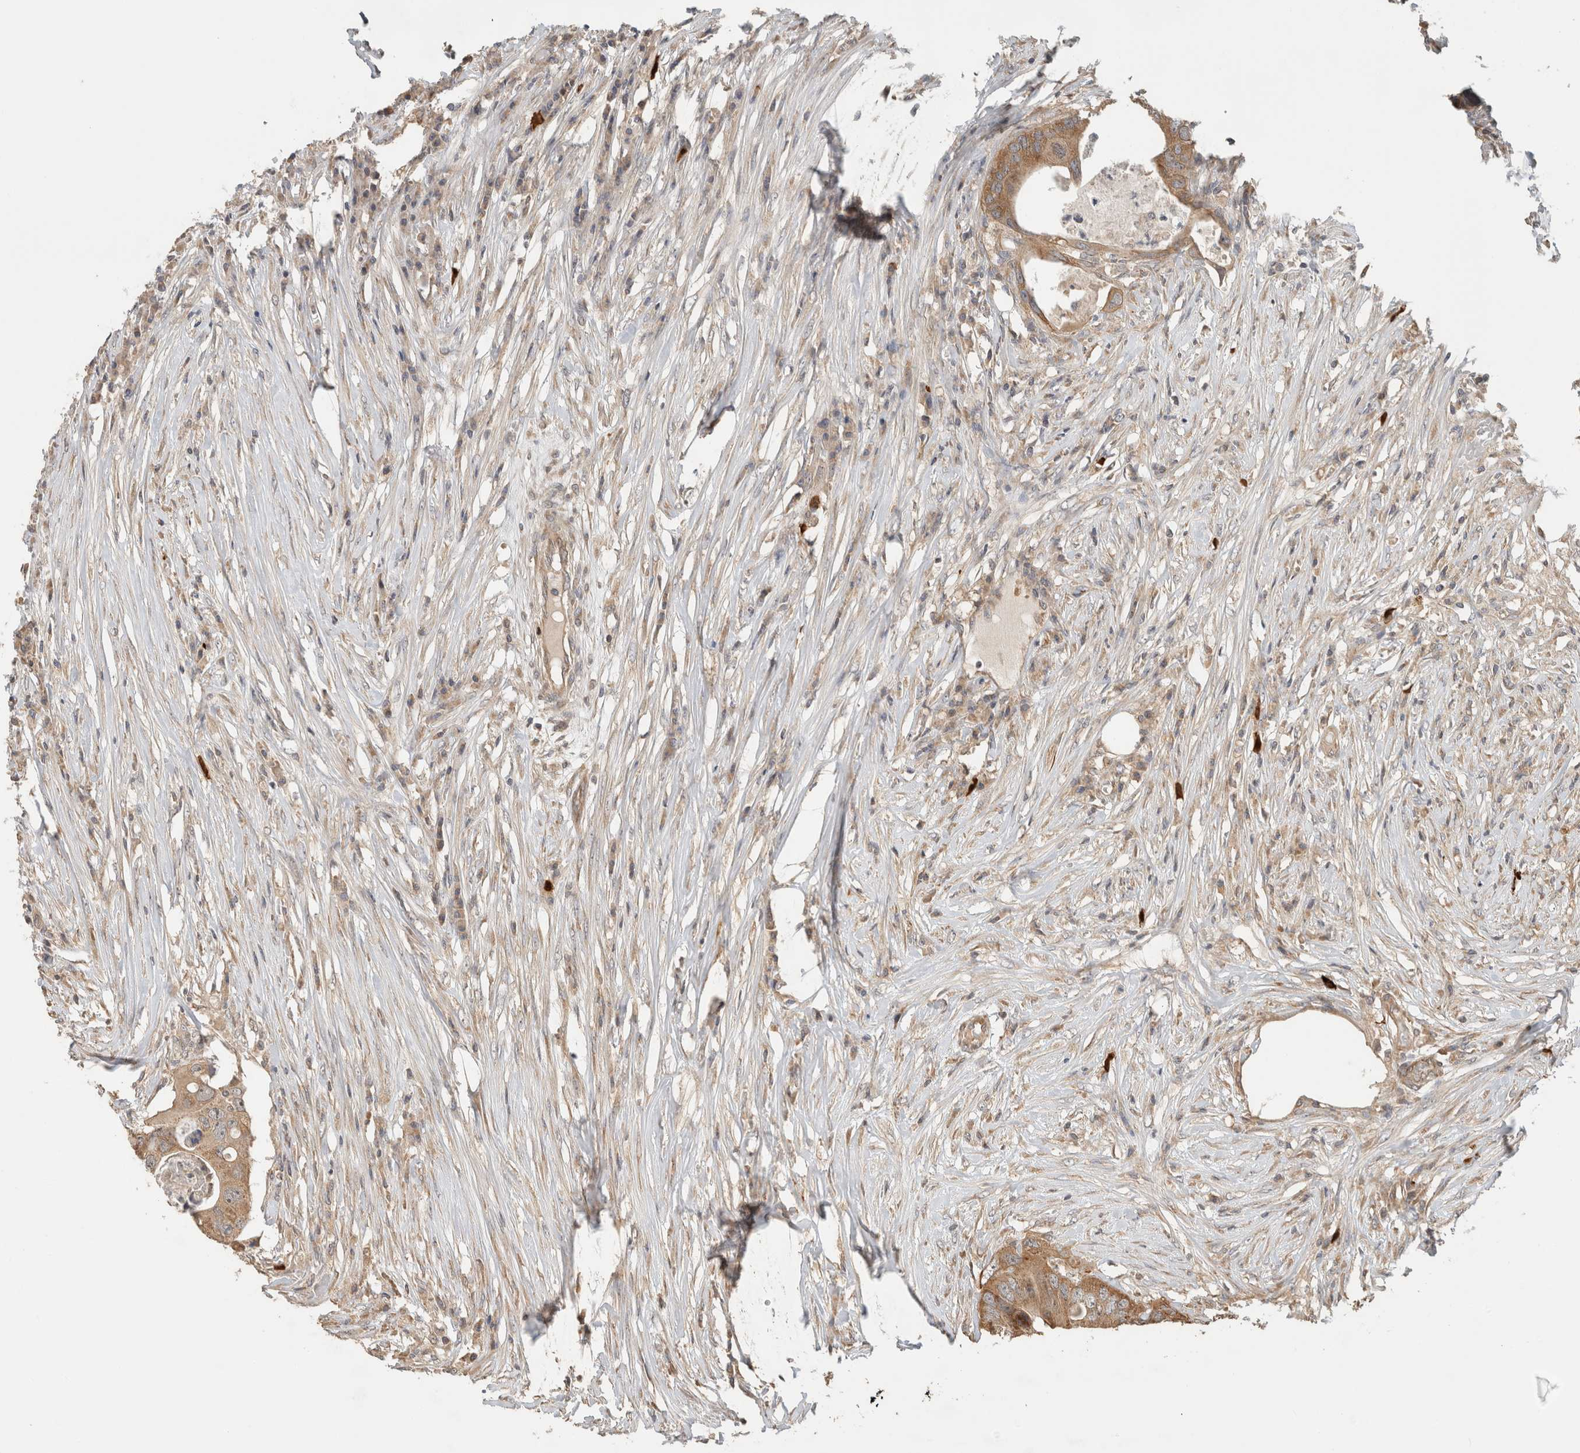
{"staining": {"intensity": "moderate", "quantity": ">75%", "location": "cytoplasmic/membranous"}, "tissue": "colorectal cancer", "cell_type": "Tumor cells", "image_type": "cancer", "snomed": [{"axis": "morphology", "description": "Adenocarcinoma, NOS"}, {"axis": "topography", "description": "Colon"}], "caption": "Tumor cells demonstrate medium levels of moderate cytoplasmic/membranous staining in approximately >75% of cells in colorectal adenocarcinoma.", "gene": "PUM1", "patient": {"sex": "male", "age": 71}}